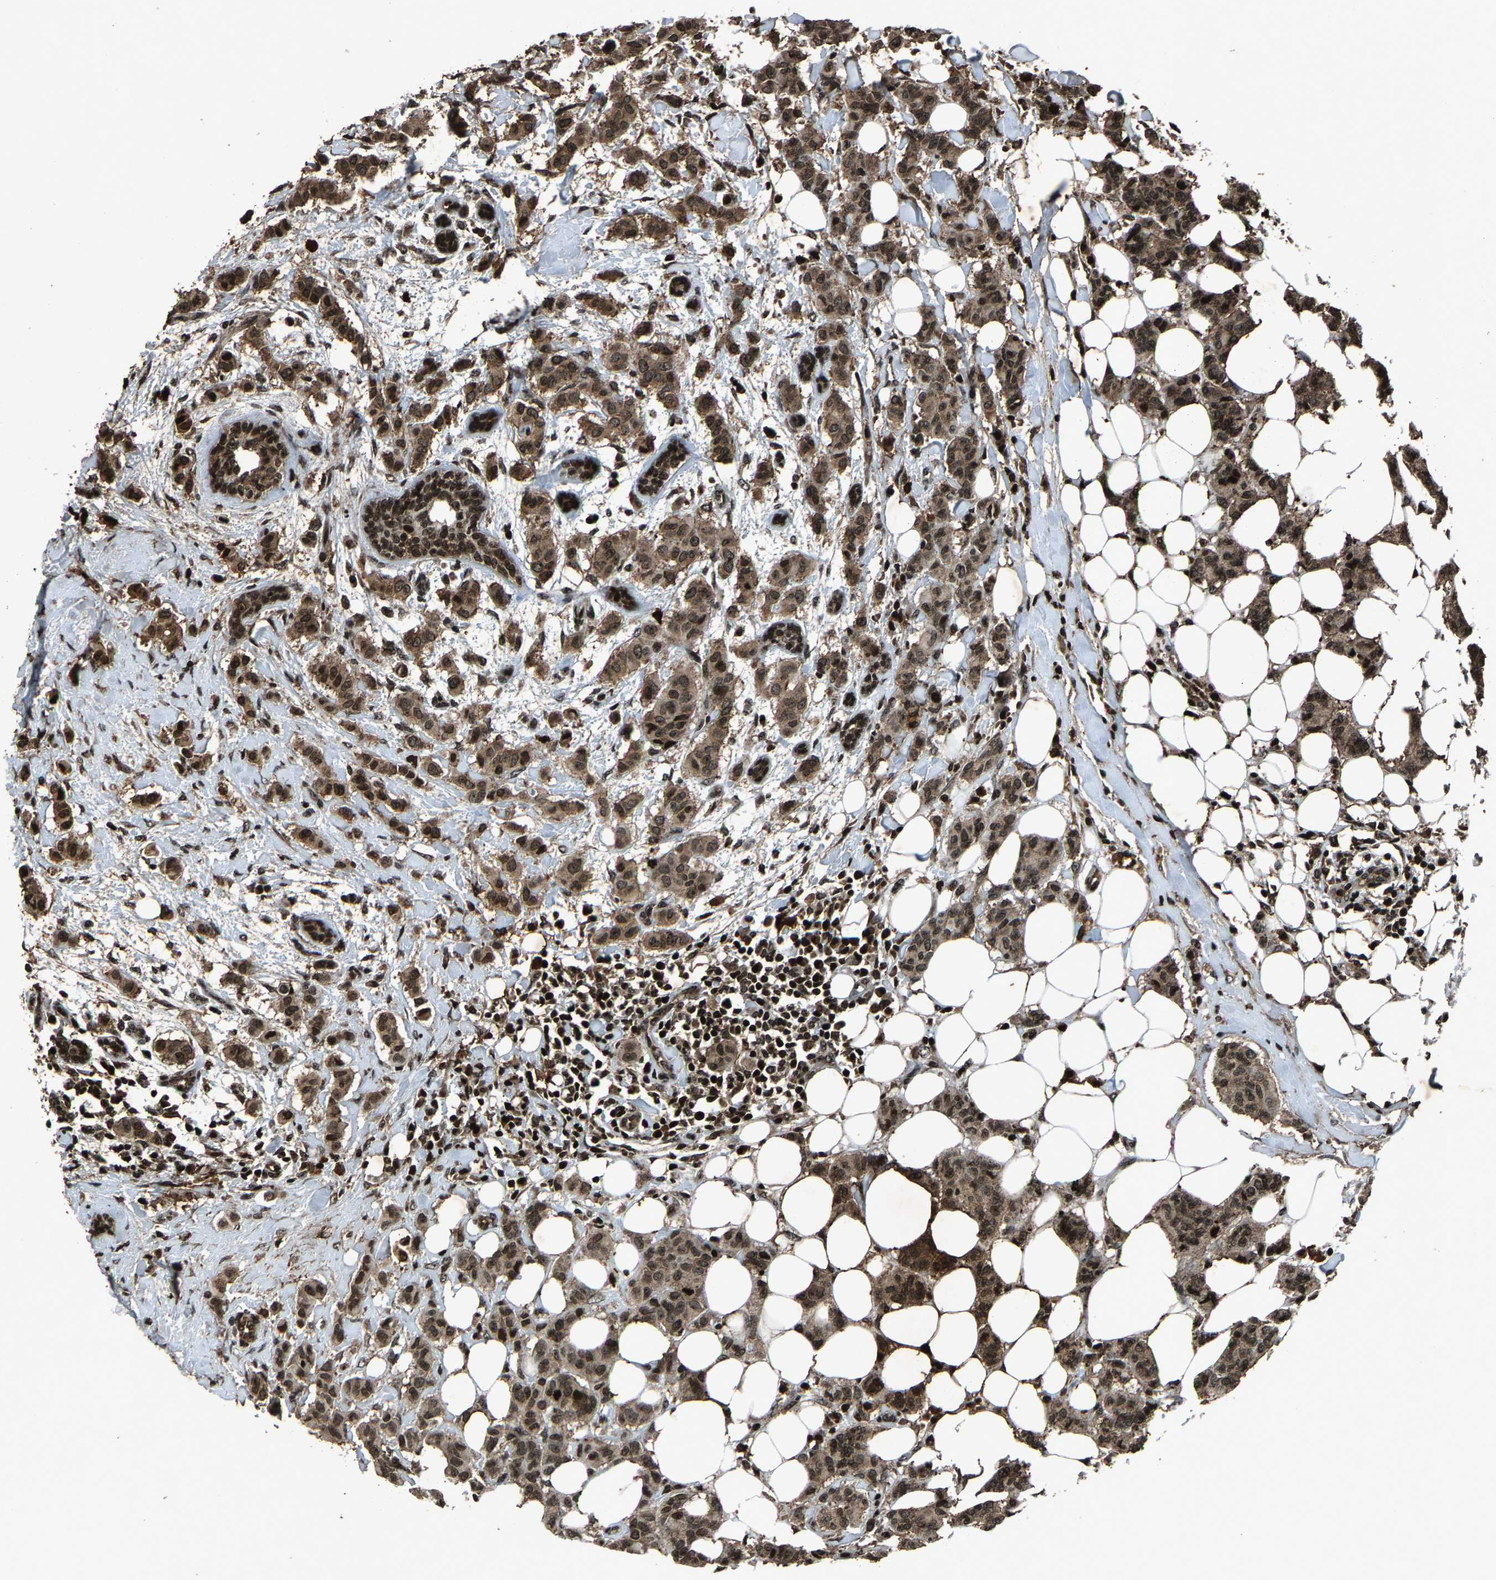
{"staining": {"intensity": "strong", "quantity": ">75%", "location": "nuclear"}, "tissue": "breast cancer", "cell_type": "Tumor cells", "image_type": "cancer", "snomed": [{"axis": "morphology", "description": "Duct carcinoma"}, {"axis": "topography", "description": "Breast"}], "caption": "Brown immunohistochemical staining in human breast cancer shows strong nuclear positivity in about >75% of tumor cells.", "gene": "H4C1", "patient": {"sex": "female", "age": 40}}